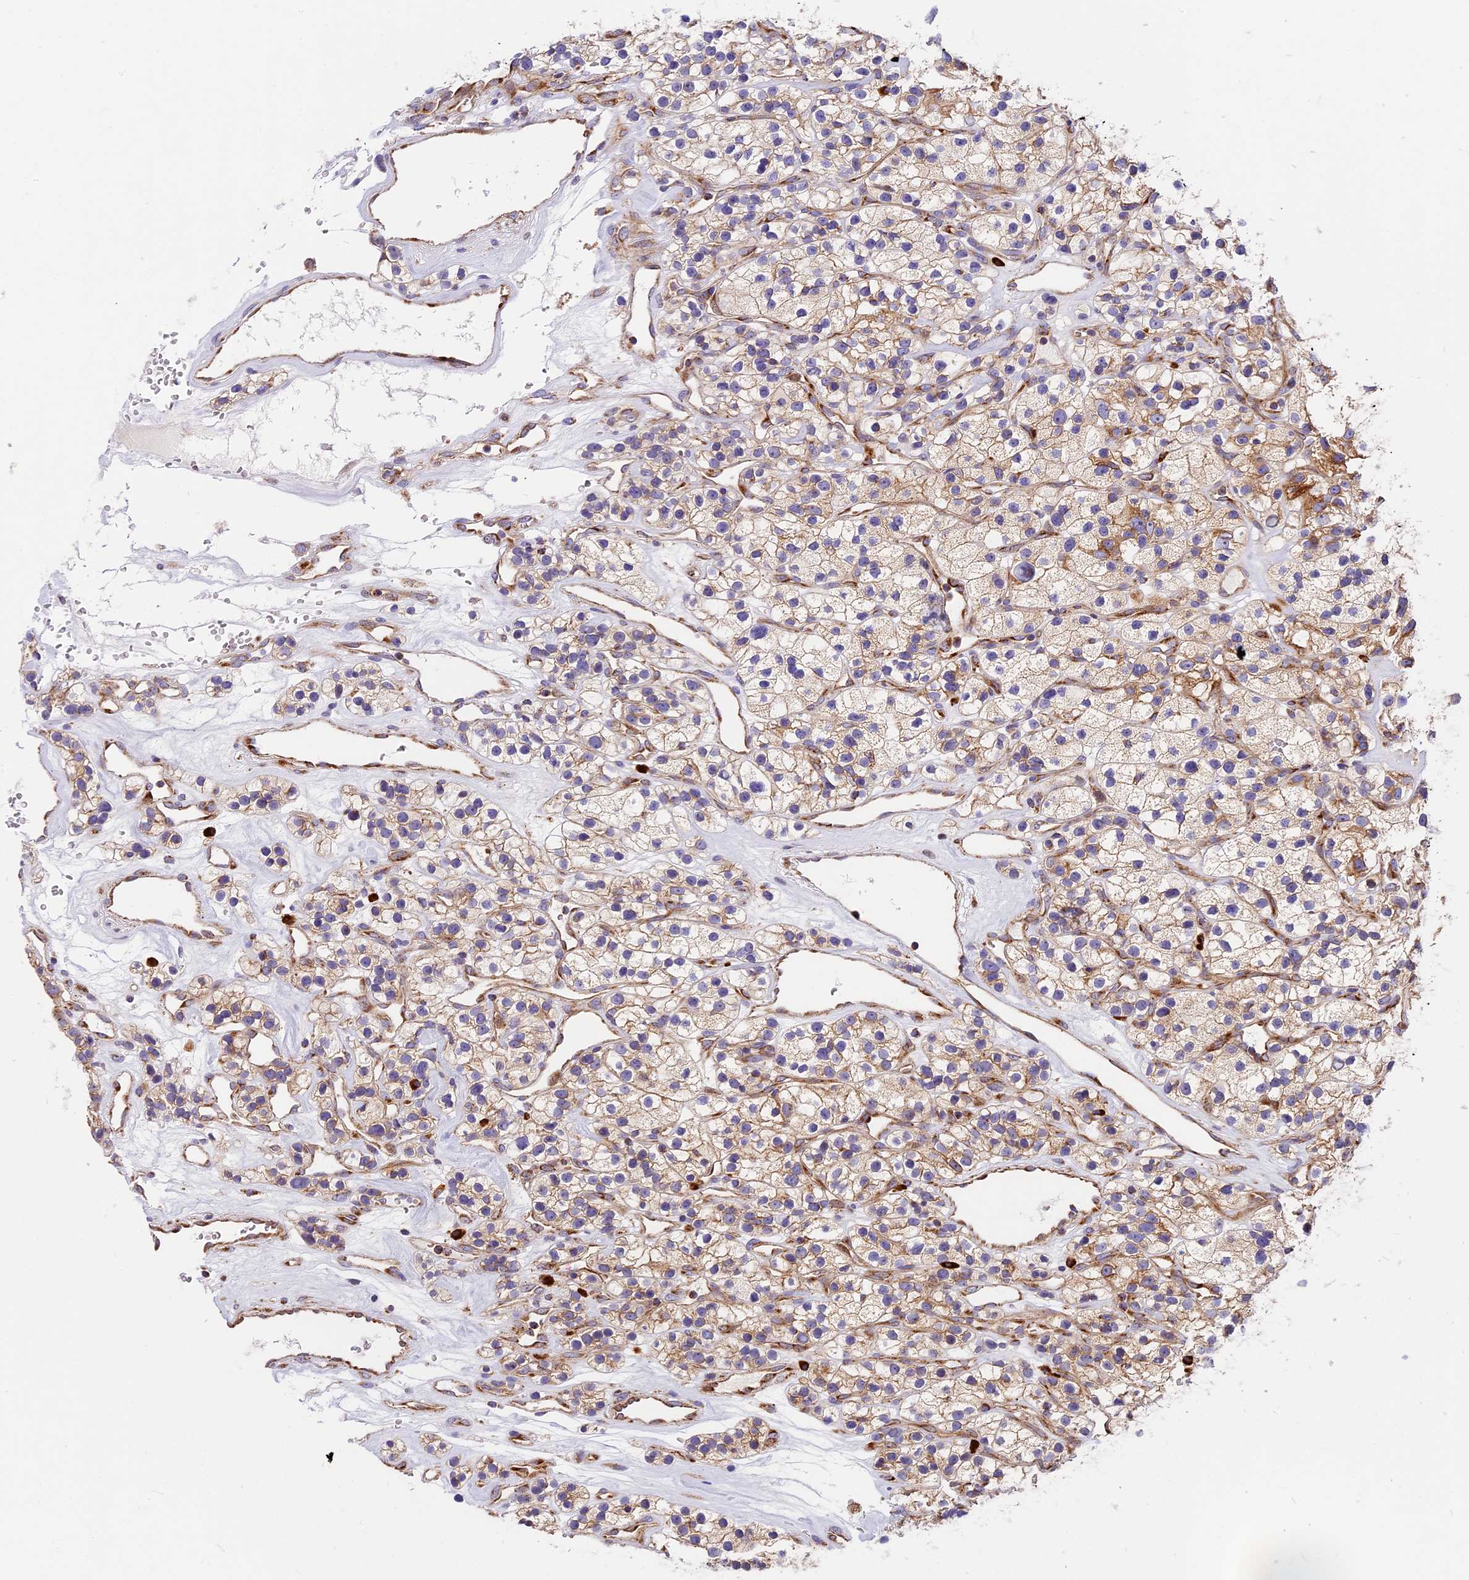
{"staining": {"intensity": "moderate", "quantity": ">75%", "location": "cytoplasmic/membranous"}, "tissue": "renal cancer", "cell_type": "Tumor cells", "image_type": "cancer", "snomed": [{"axis": "morphology", "description": "Adenocarcinoma, NOS"}, {"axis": "topography", "description": "Kidney"}], "caption": "A photomicrograph of human renal adenocarcinoma stained for a protein displays moderate cytoplasmic/membranous brown staining in tumor cells.", "gene": "MRAS", "patient": {"sex": "female", "age": 57}}